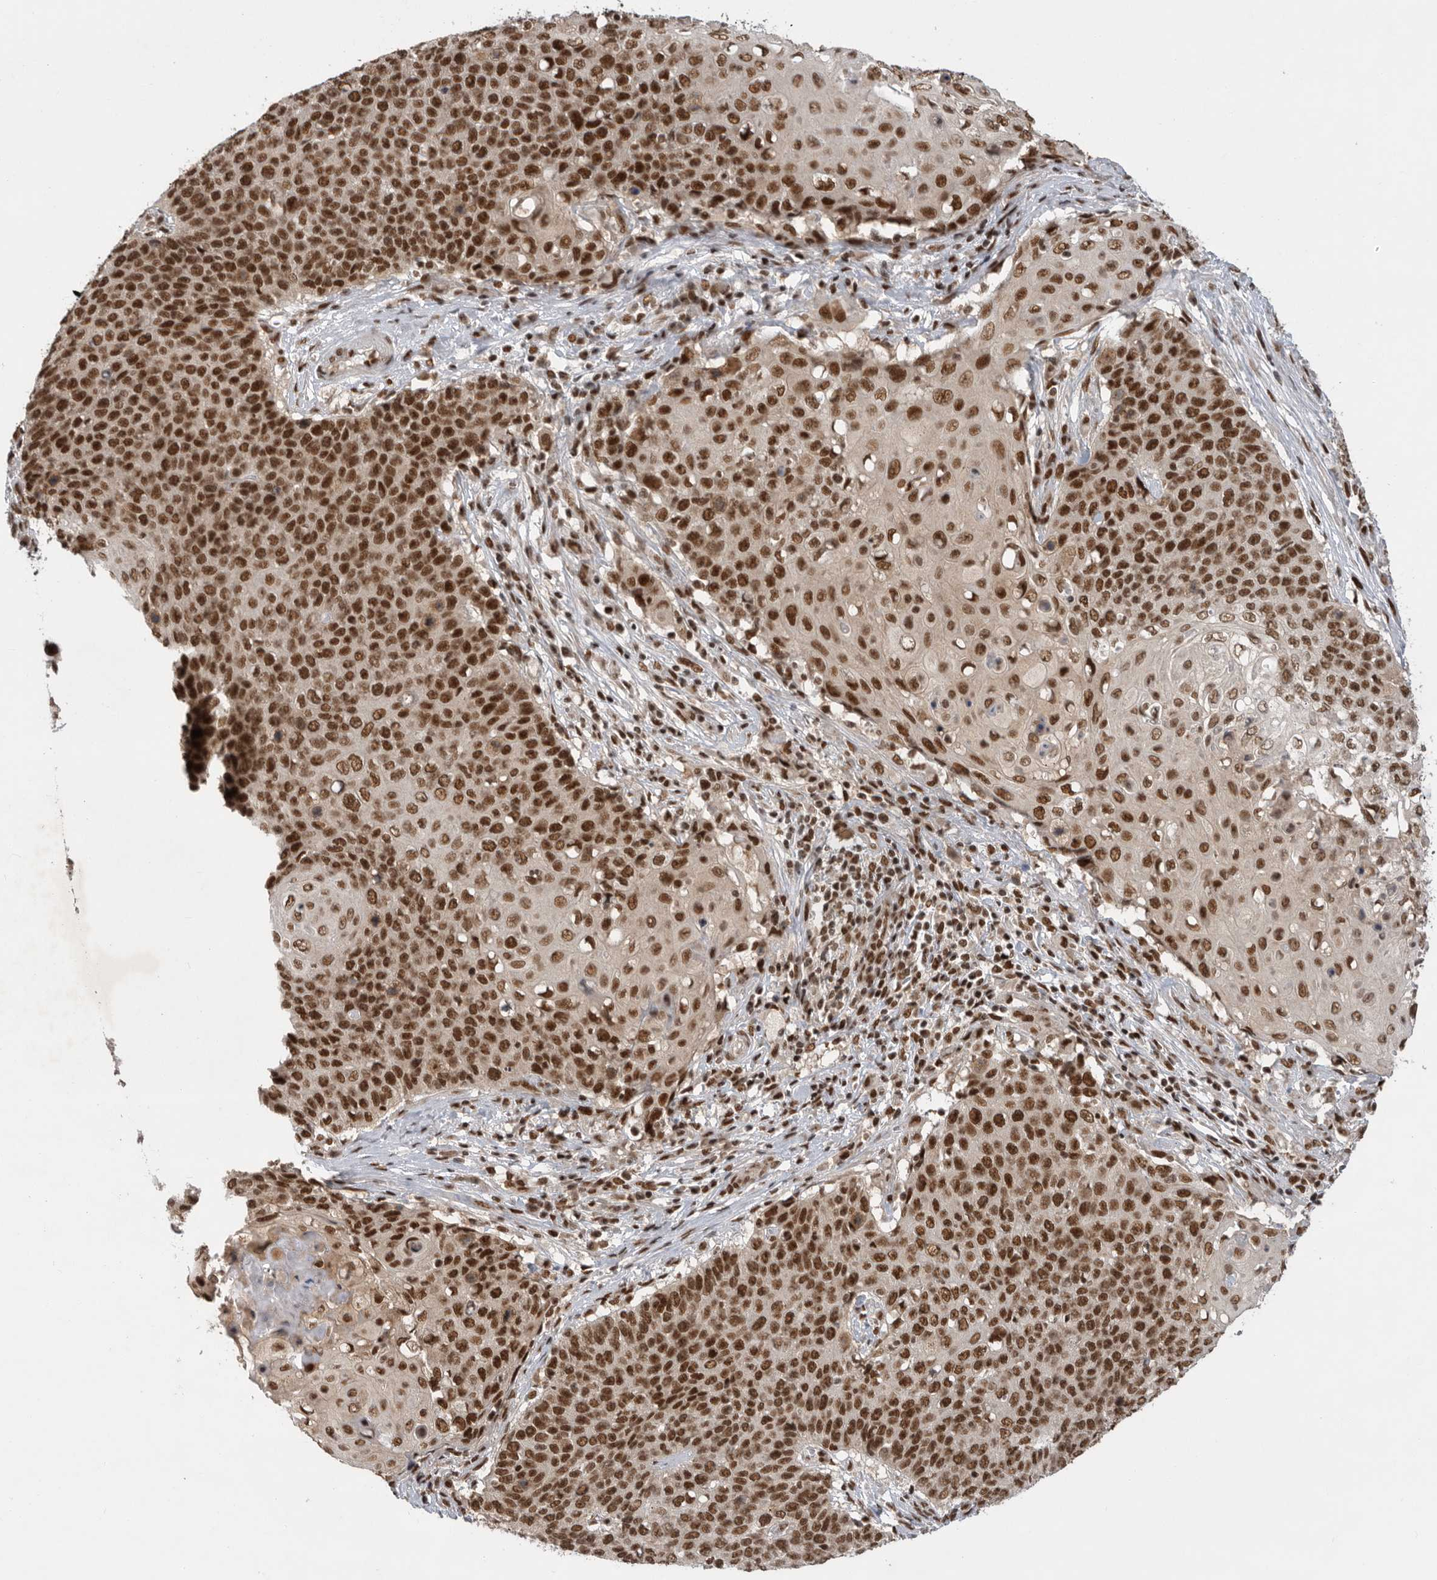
{"staining": {"intensity": "strong", "quantity": ">75%", "location": "nuclear"}, "tissue": "cervical cancer", "cell_type": "Tumor cells", "image_type": "cancer", "snomed": [{"axis": "morphology", "description": "Squamous cell carcinoma, NOS"}, {"axis": "topography", "description": "Cervix"}], "caption": "Strong nuclear protein expression is identified in about >75% of tumor cells in cervical squamous cell carcinoma.", "gene": "ZNF830", "patient": {"sex": "female", "age": 39}}